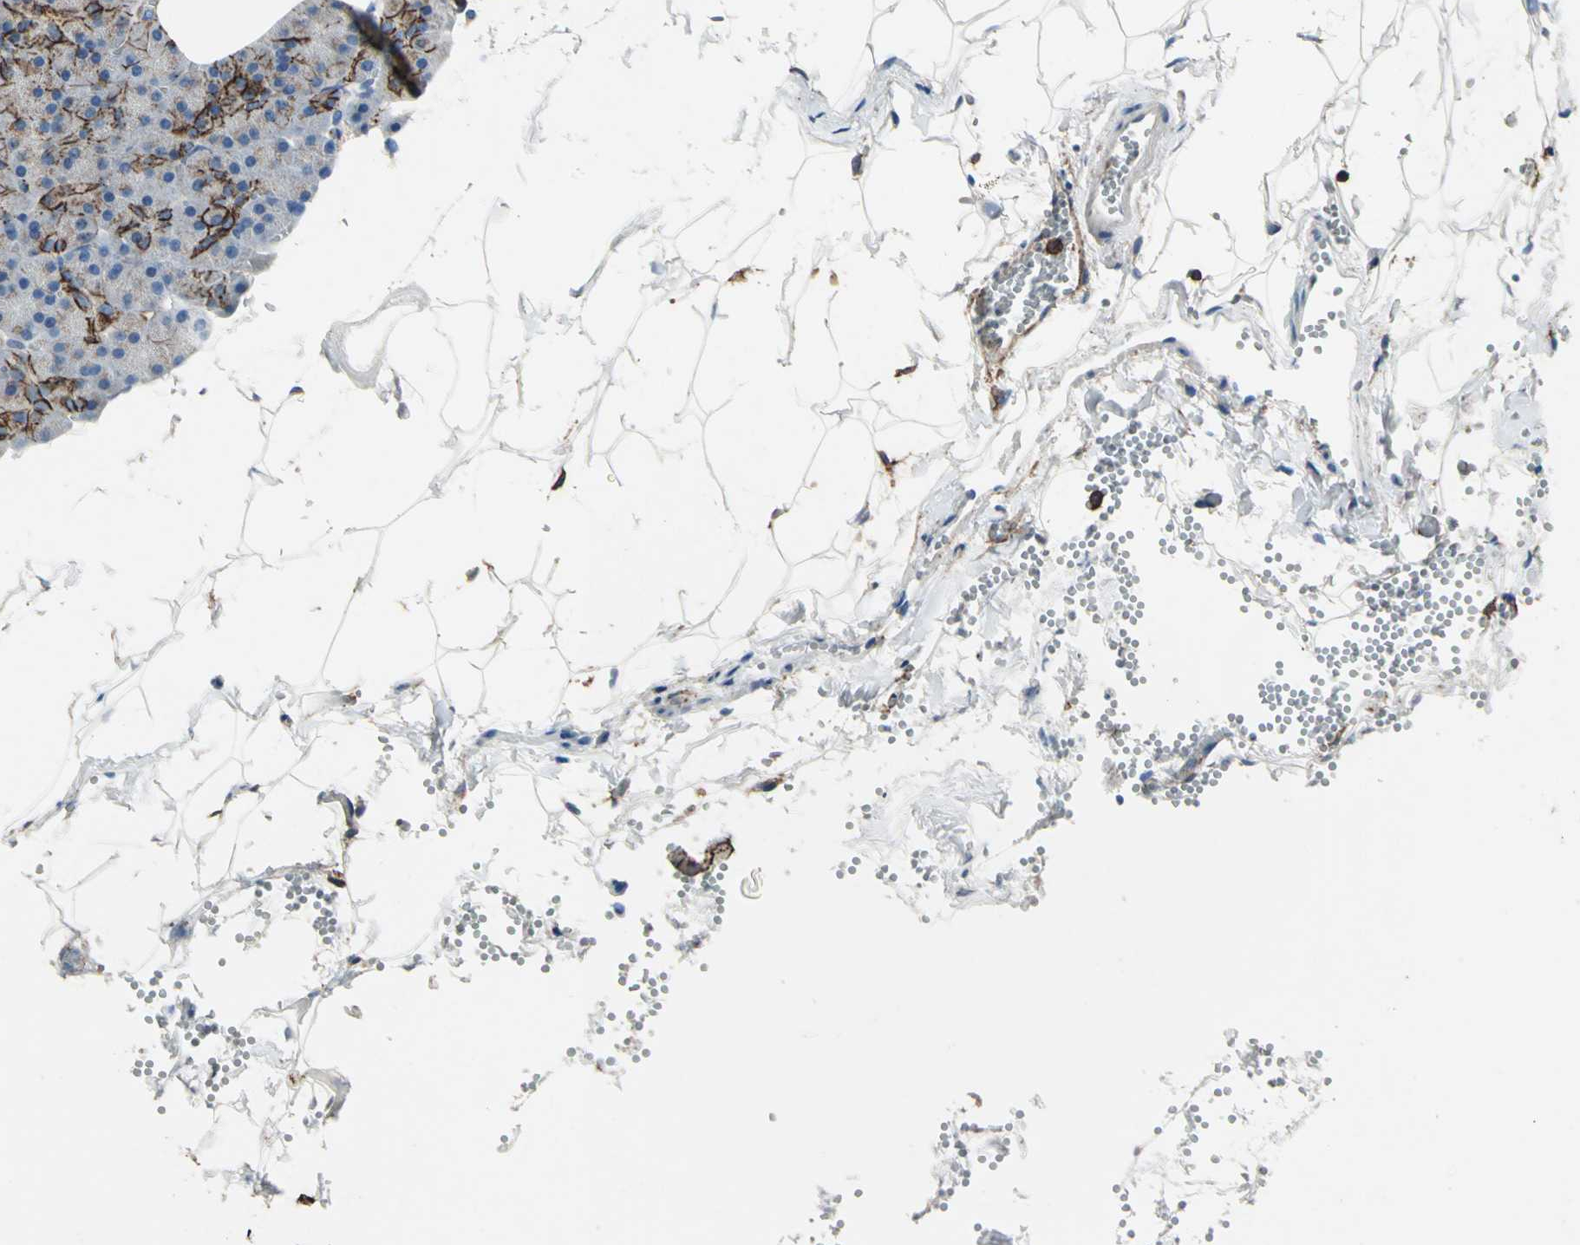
{"staining": {"intensity": "moderate", "quantity": ">75%", "location": "cytoplasmic/membranous"}, "tissue": "pancreas", "cell_type": "Exocrine glandular cells", "image_type": "normal", "snomed": [{"axis": "morphology", "description": "Normal tissue, NOS"}, {"axis": "topography", "description": "Pancreas"}], "caption": "Immunohistochemical staining of benign human pancreas displays moderate cytoplasmic/membranous protein staining in approximately >75% of exocrine glandular cells.", "gene": "CD44", "patient": {"sex": "female", "age": 35}}